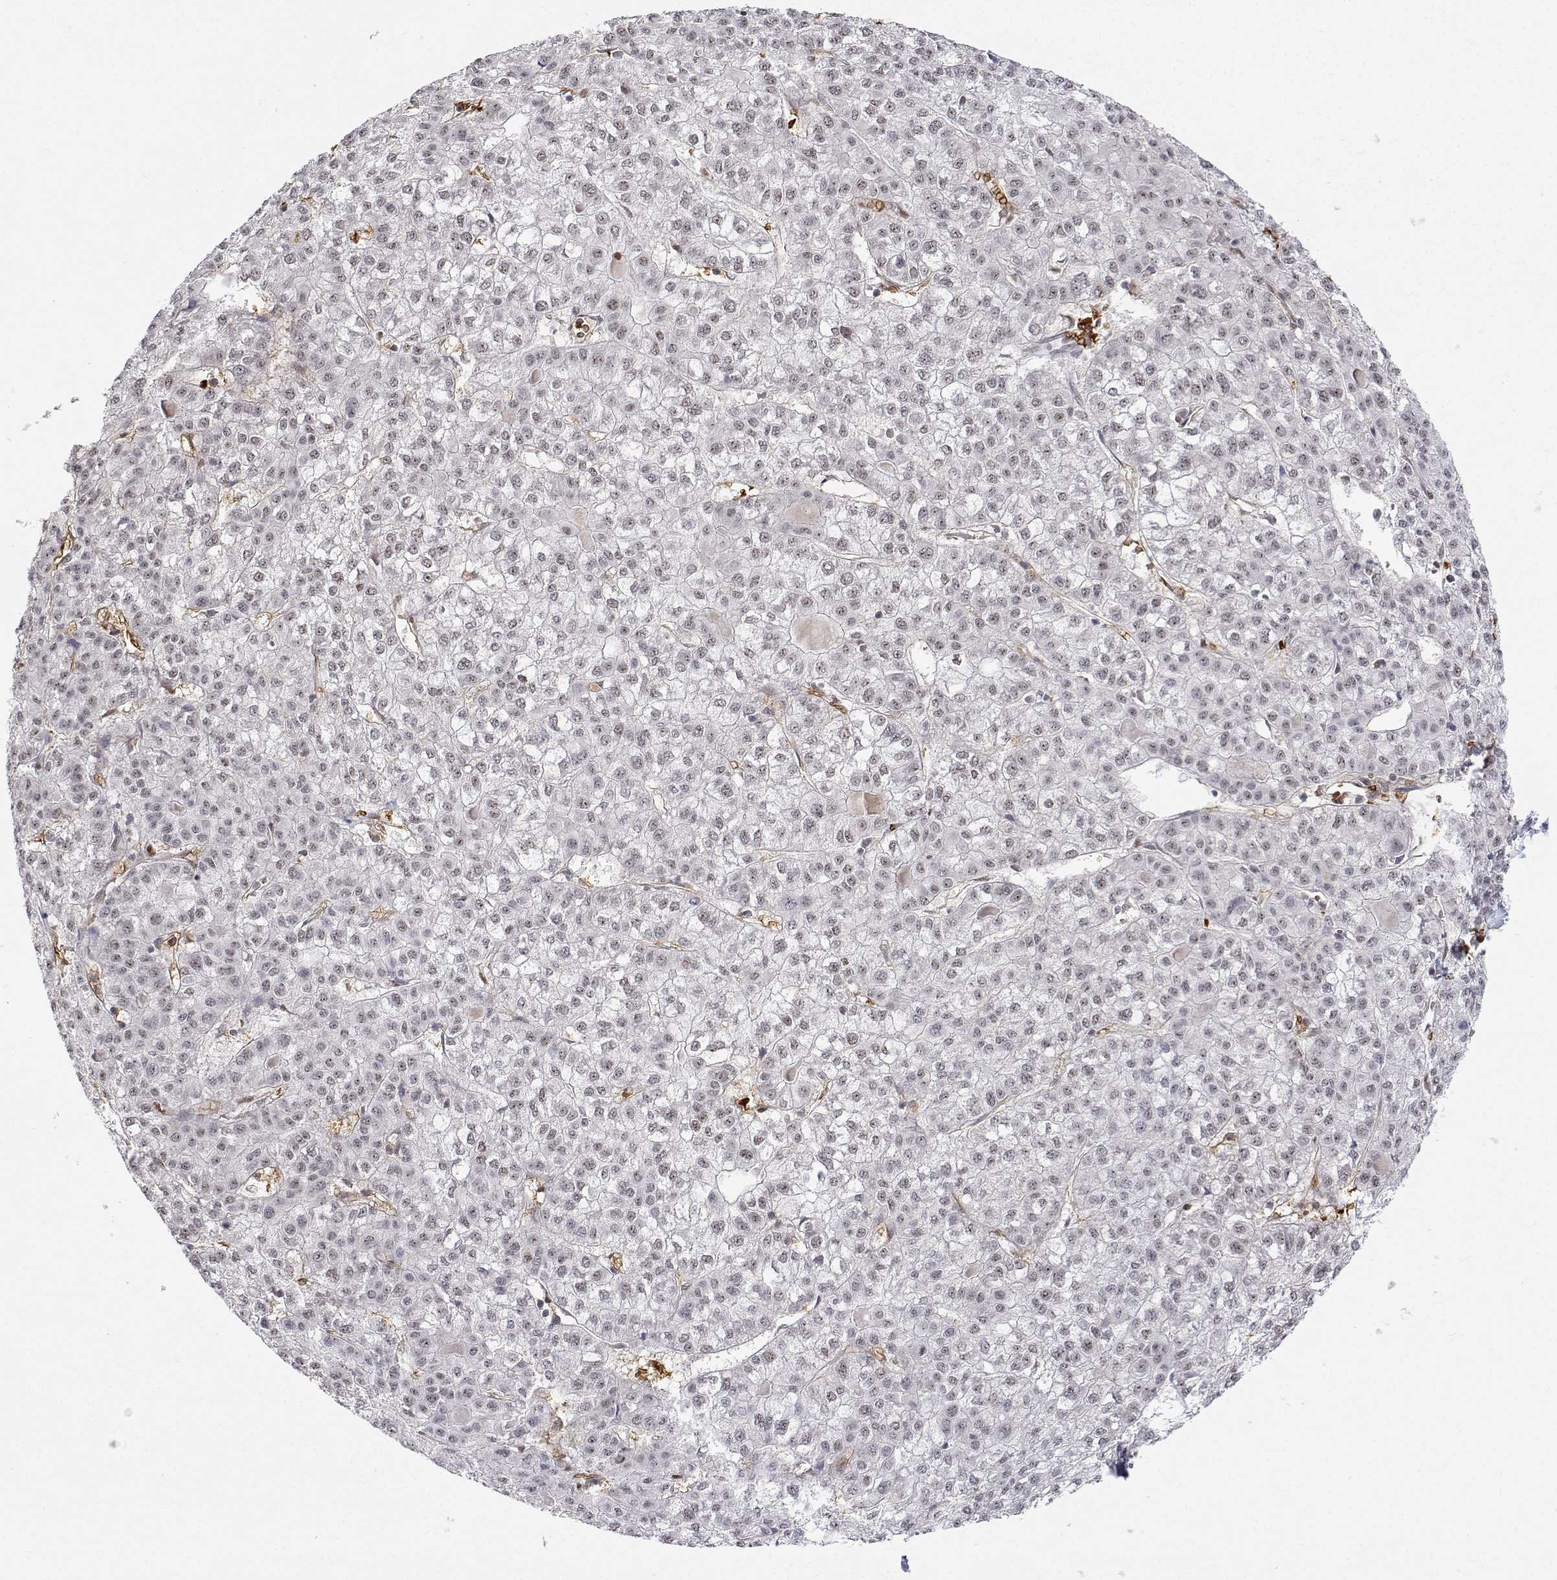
{"staining": {"intensity": "weak", "quantity": "25%-75%", "location": "nuclear"}, "tissue": "liver cancer", "cell_type": "Tumor cells", "image_type": "cancer", "snomed": [{"axis": "morphology", "description": "Carcinoma, Hepatocellular, NOS"}, {"axis": "topography", "description": "Liver"}], "caption": "Immunohistochemical staining of human liver cancer displays low levels of weak nuclear protein expression in approximately 25%-75% of tumor cells.", "gene": "ADAR", "patient": {"sex": "female", "age": 43}}